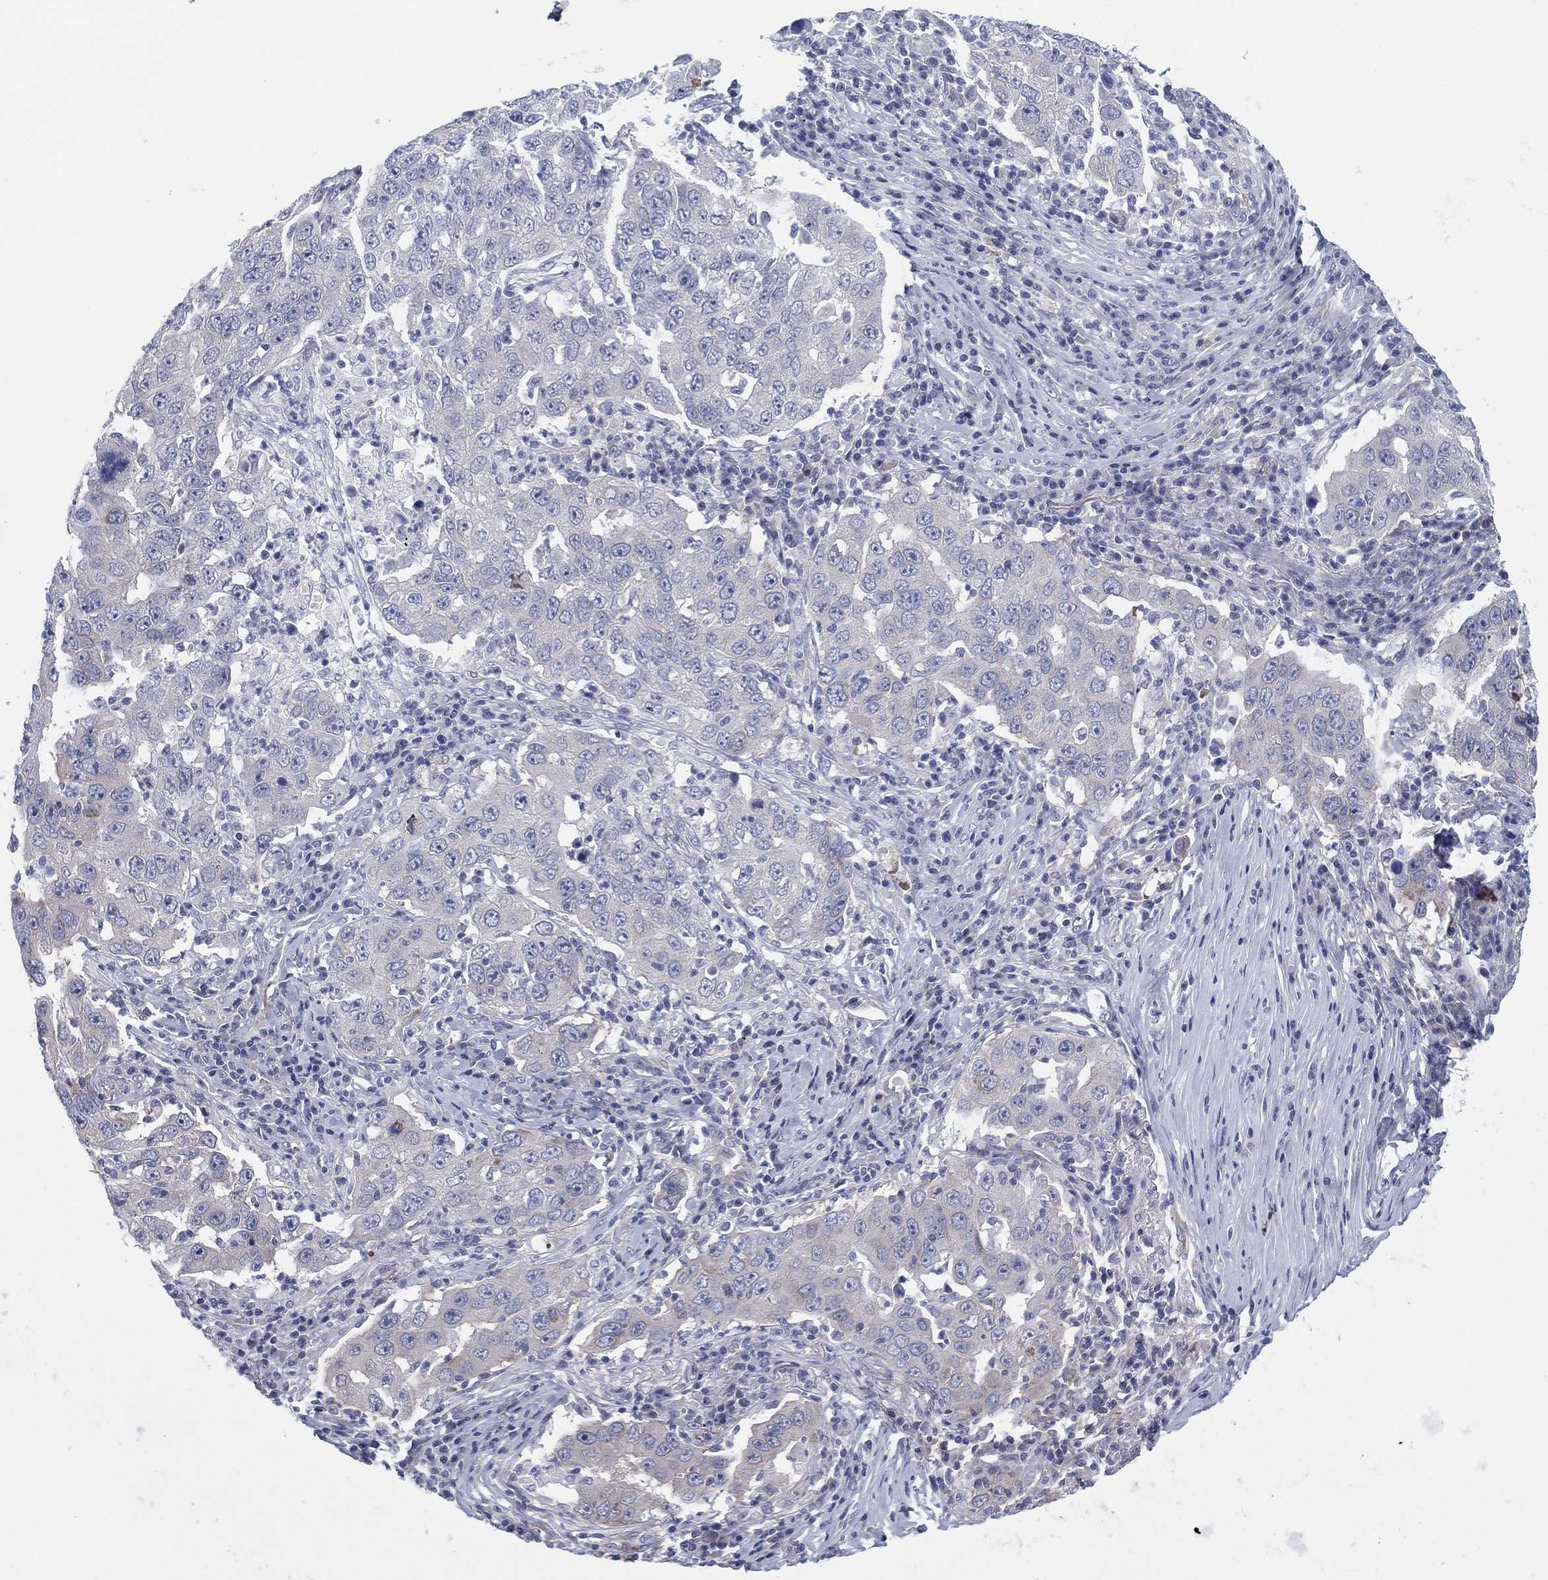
{"staining": {"intensity": "negative", "quantity": "none", "location": "none"}, "tissue": "lung cancer", "cell_type": "Tumor cells", "image_type": "cancer", "snomed": [{"axis": "morphology", "description": "Adenocarcinoma, NOS"}, {"axis": "topography", "description": "Lung"}], "caption": "Protein analysis of lung cancer exhibits no significant positivity in tumor cells.", "gene": "HEATR4", "patient": {"sex": "male", "age": 73}}